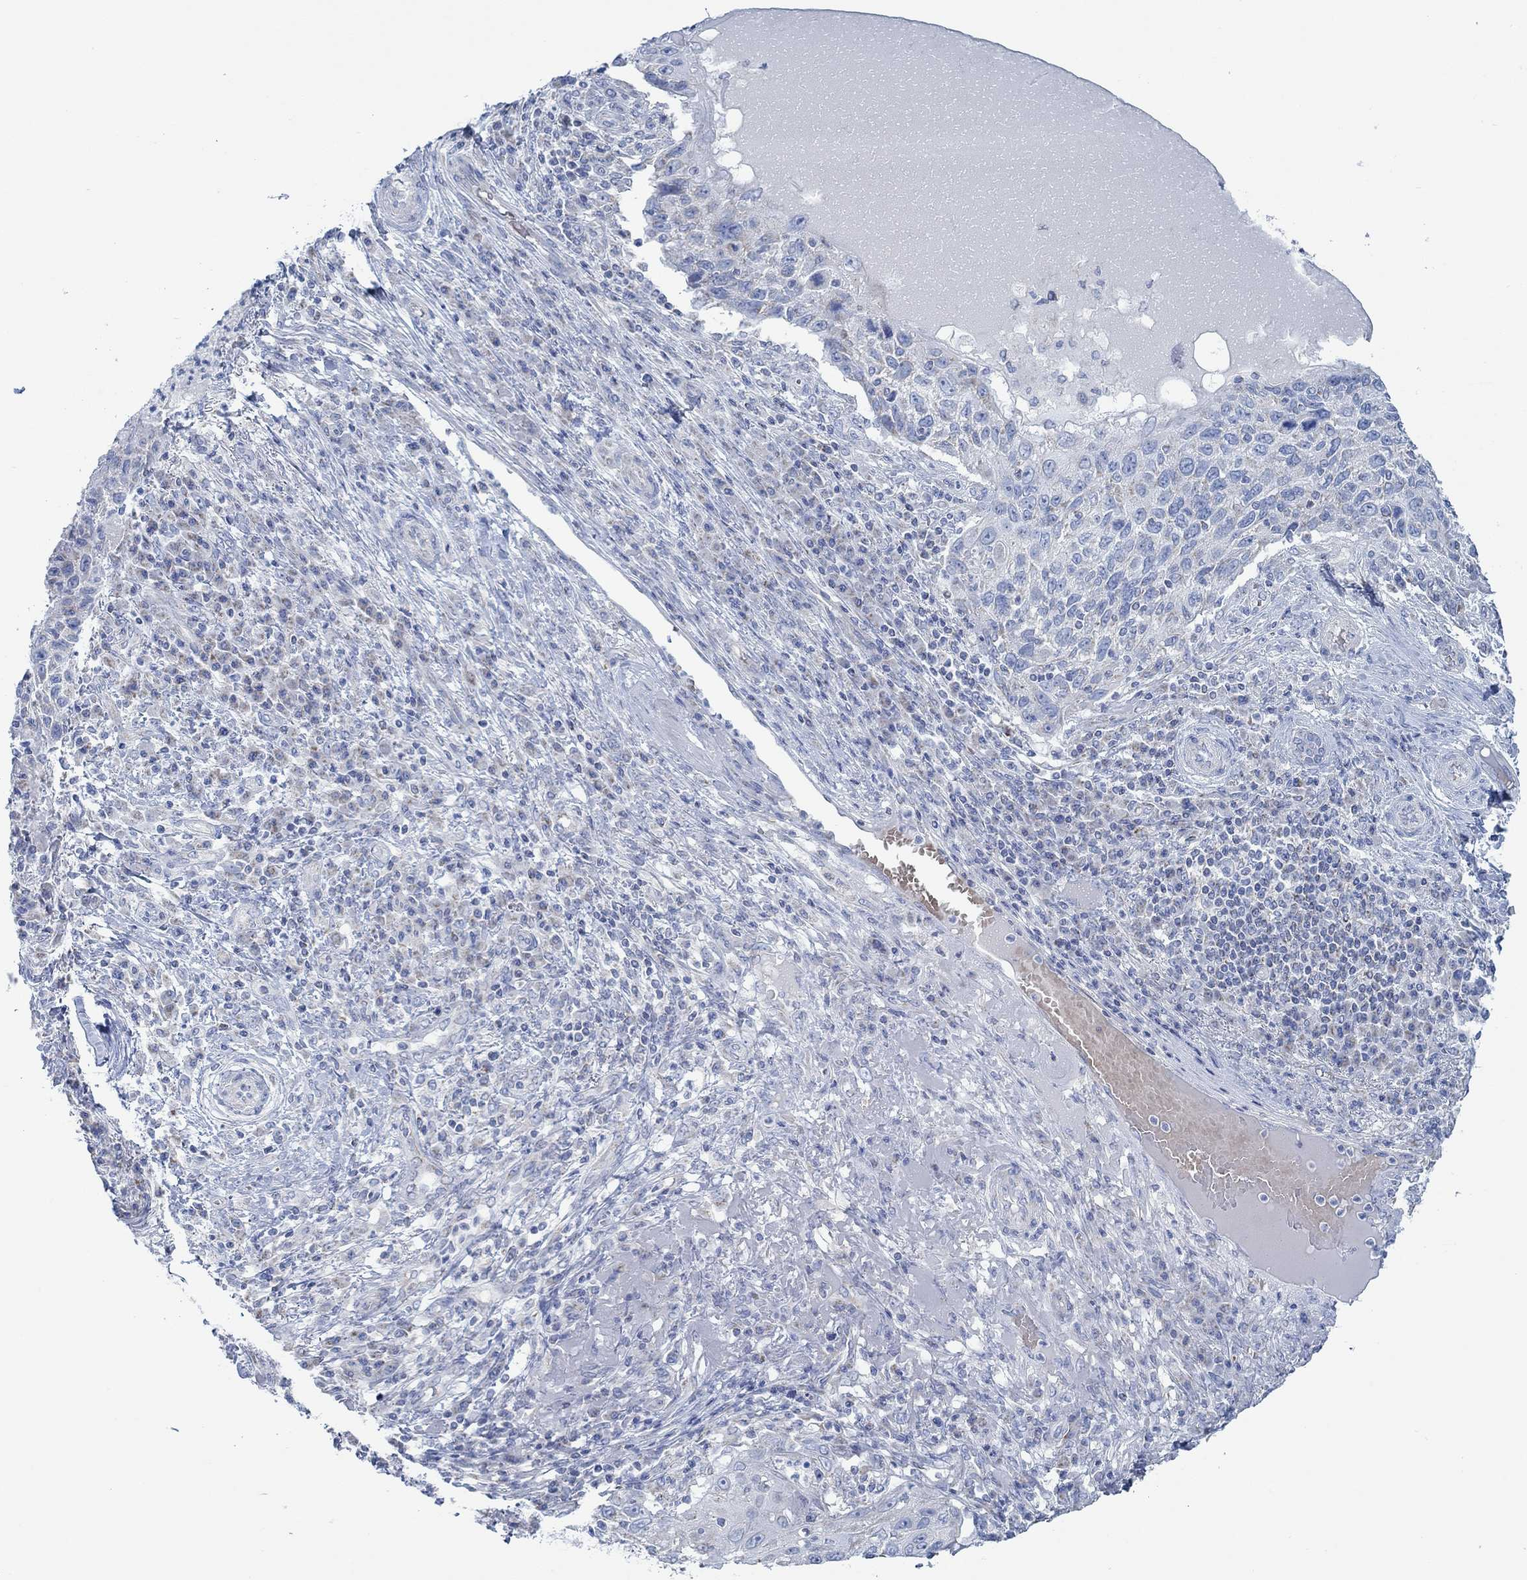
{"staining": {"intensity": "negative", "quantity": "none", "location": "none"}, "tissue": "skin cancer", "cell_type": "Tumor cells", "image_type": "cancer", "snomed": [{"axis": "morphology", "description": "Squamous cell carcinoma, NOS"}, {"axis": "topography", "description": "Skin"}], "caption": "An immunohistochemistry (IHC) photomicrograph of squamous cell carcinoma (skin) is shown. There is no staining in tumor cells of squamous cell carcinoma (skin). Brightfield microscopy of immunohistochemistry (IHC) stained with DAB (3,3'-diaminobenzidine) (brown) and hematoxylin (blue), captured at high magnification.", "gene": "GLOD5", "patient": {"sex": "male", "age": 92}}